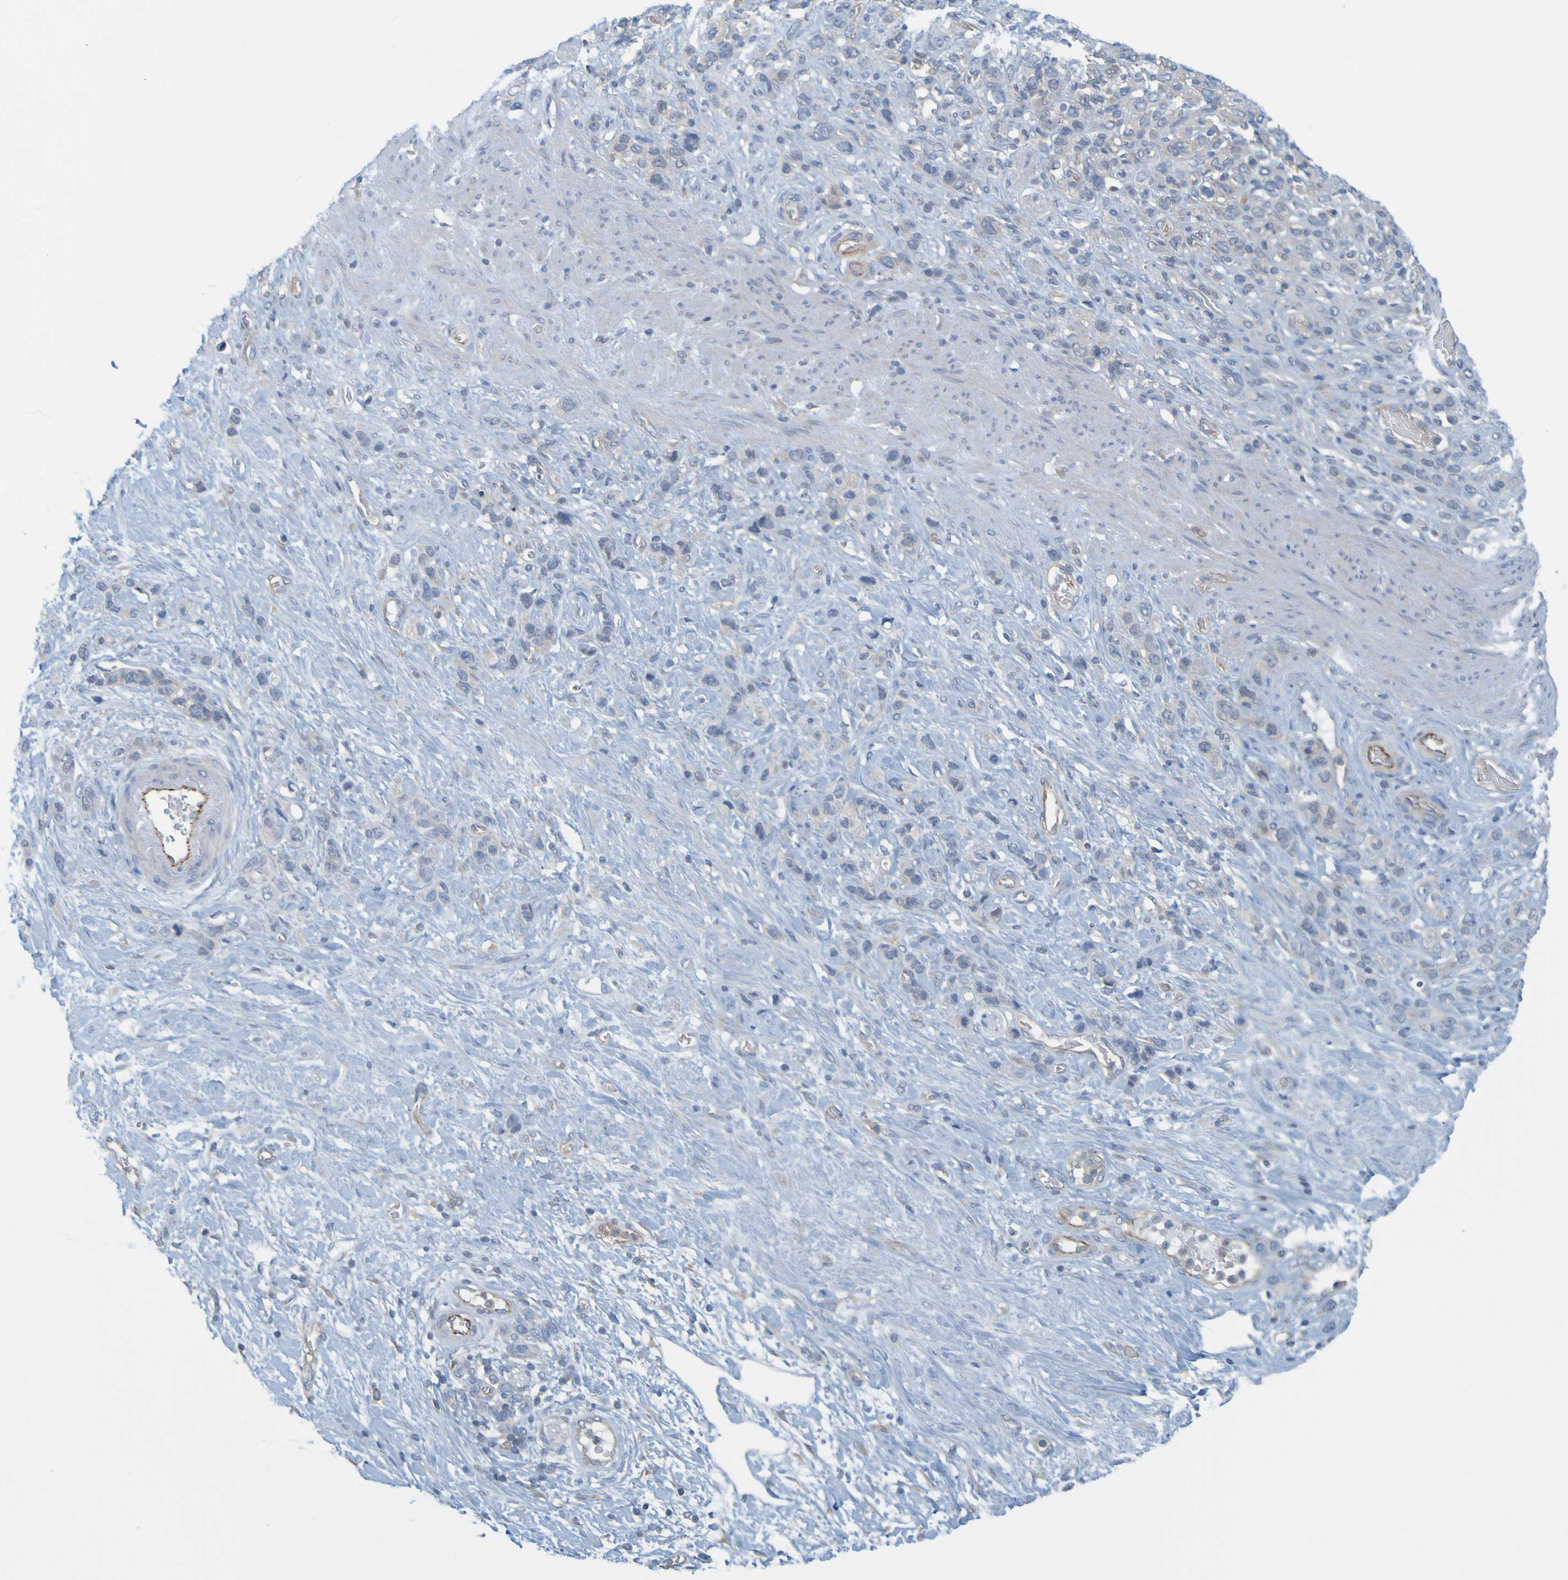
{"staining": {"intensity": "strong", "quantity": "<25%", "location": "cytoplasmic/membranous"}, "tissue": "stomach cancer", "cell_type": "Tumor cells", "image_type": "cancer", "snomed": [{"axis": "morphology", "description": "Adenocarcinoma, NOS"}, {"axis": "morphology", "description": "Adenocarcinoma, High grade"}, {"axis": "topography", "description": "Stomach, upper"}, {"axis": "topography", "description": "Stomach, lower"}], "caption": "Immunohistochemical staining of stomach cancer (high-grade adenocarcinoma) demonstrates medium levels of strong cytoplasmic/membranous staining in about <25% of tumor cells.", "gene": "APPL1", "patient": {"sex": "female", "age": 65}}